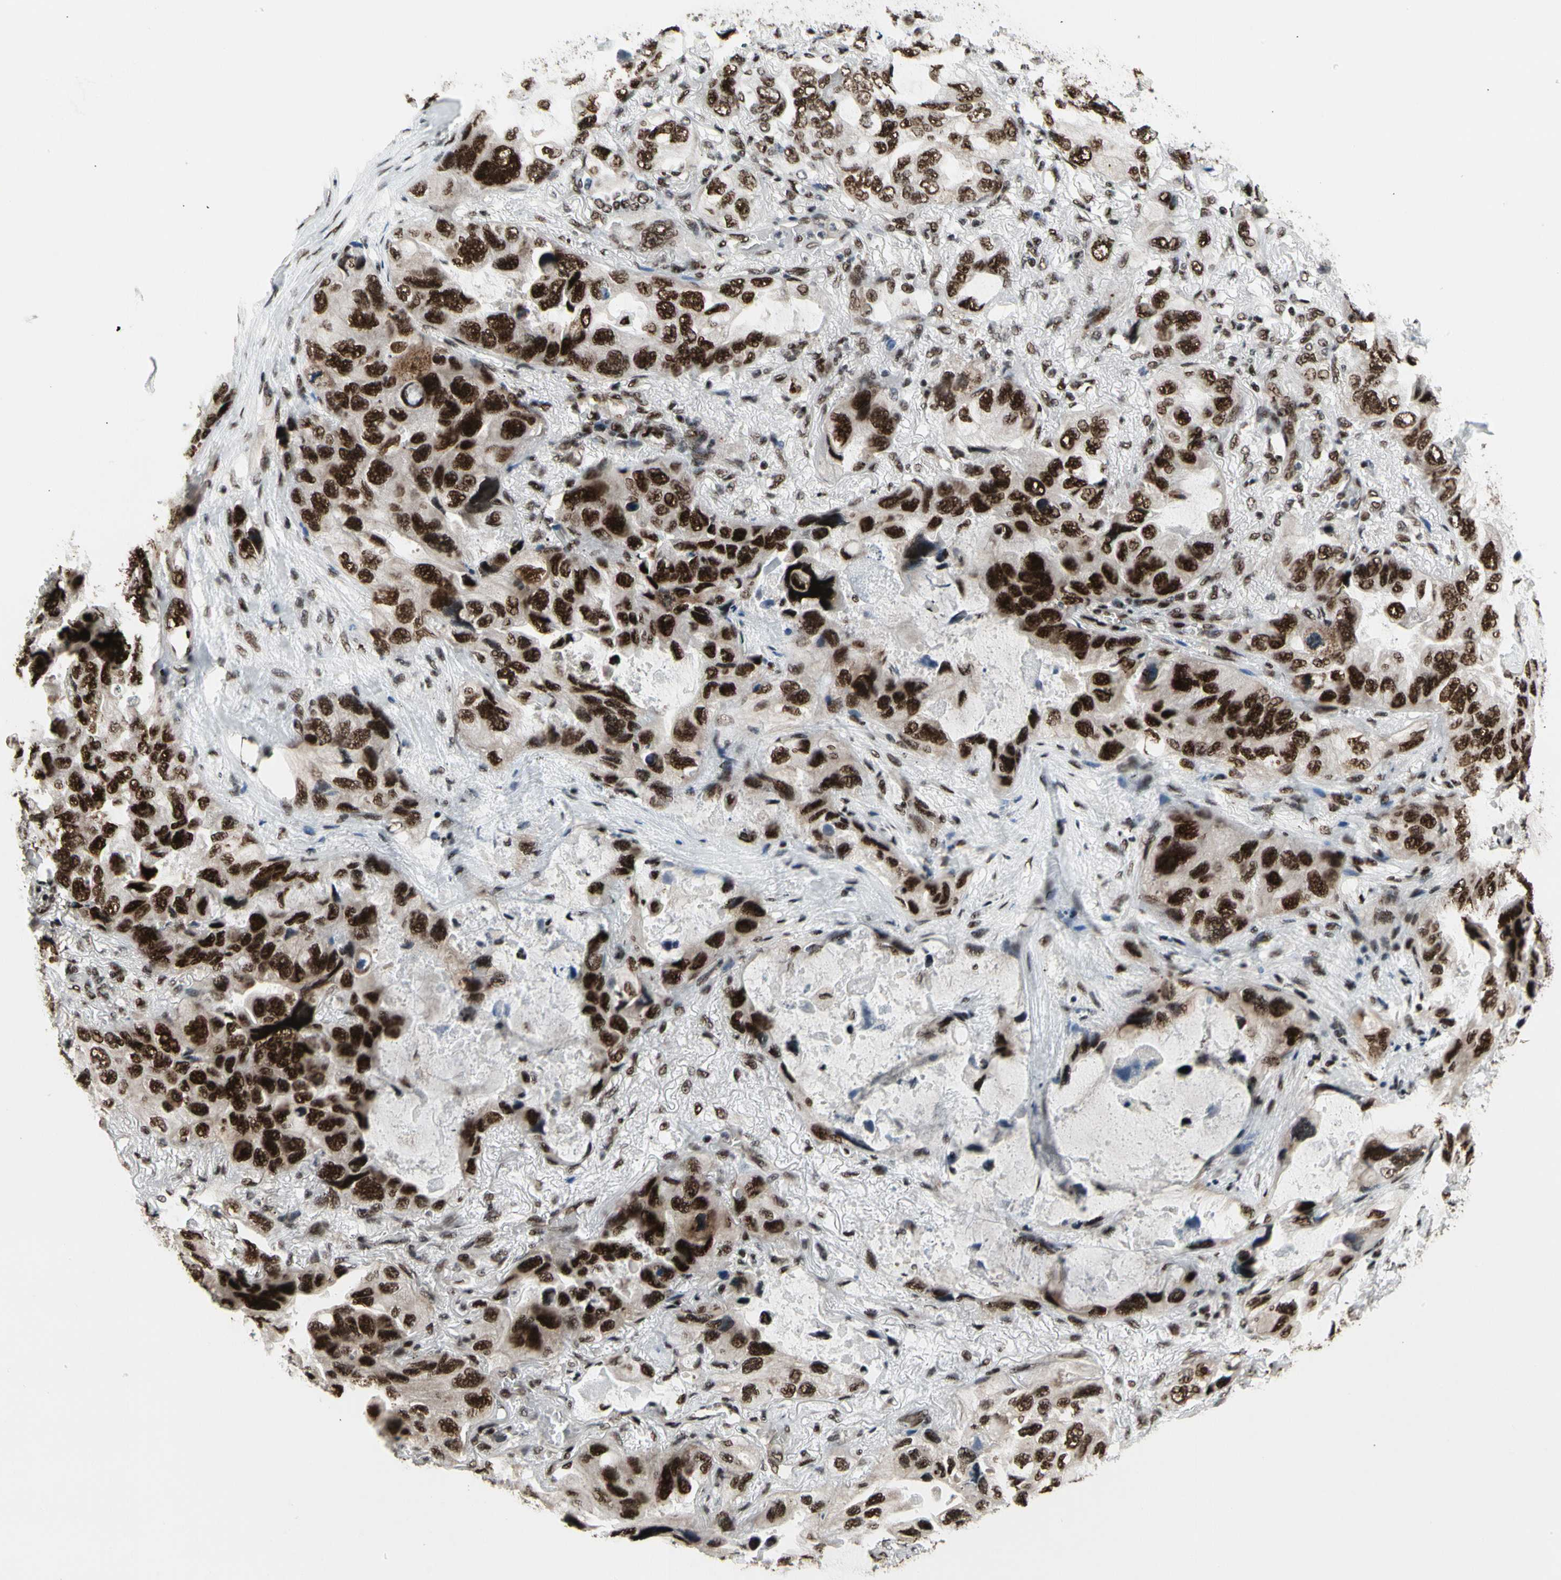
{"staining": {"intensity": "strong", "quantity": ">75%", "location": "nuclear"}, "tissue": "lung cancer", "cell_type": "Tumor cells", "image_type": "cancer", "snomed": [{"axis": "morphology", "description": "Squamous cell carcinoma, NOS"}, {"axis": "topography", "description": "Lung"}], "caption": "A photomicrograph of squamous cell carcinoma (lung) stained for a protein reveals strong nuclear brown staining in tumor cells. The protein of interest is shown in brown color, while the nuclei are stained blue.", "gene": "SRSF11", "patient": {"sex": "female", "age": 73}}